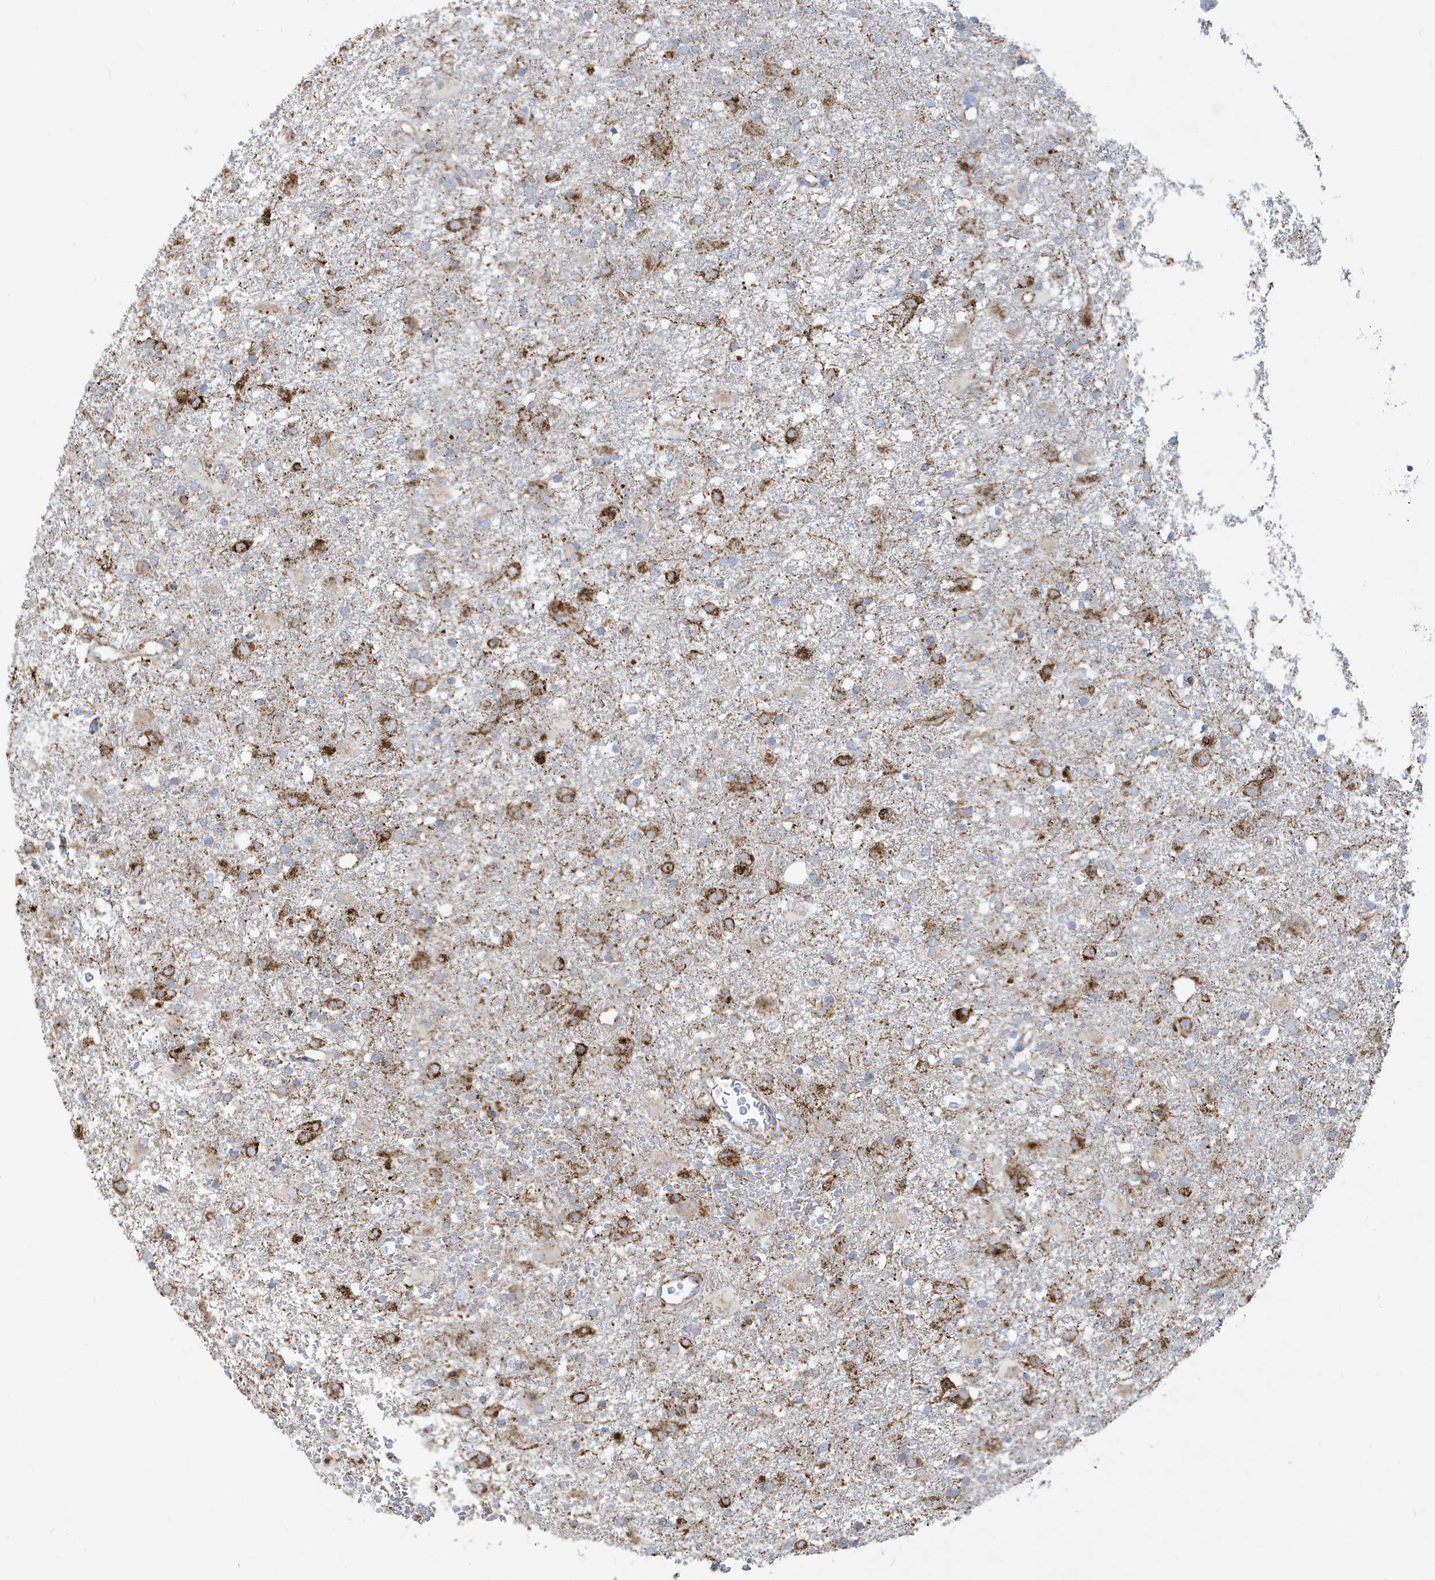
{"staining": {"intensity": "moderate", "quantity": "25%-75%", "location": "cytoplasmic/membranous"}, "tissue": "glioma", "cell_type": "Tumor cells", "image_type": "cancer", "snomed": [{"axis": "morphology", "description": "Glioma, malignant, Low grade"}, {"axis": "topography", "description": "Brain"}], "caption": "Immunohistochemical staining of low-grade glioma (malignant) reveals medium levels of moderate cytoplasmic/membranous protein positivity in approximately 25%-75% of tumor cells.", "gene": "IFT57", "patient": {"sex": "male", "age": 65}}